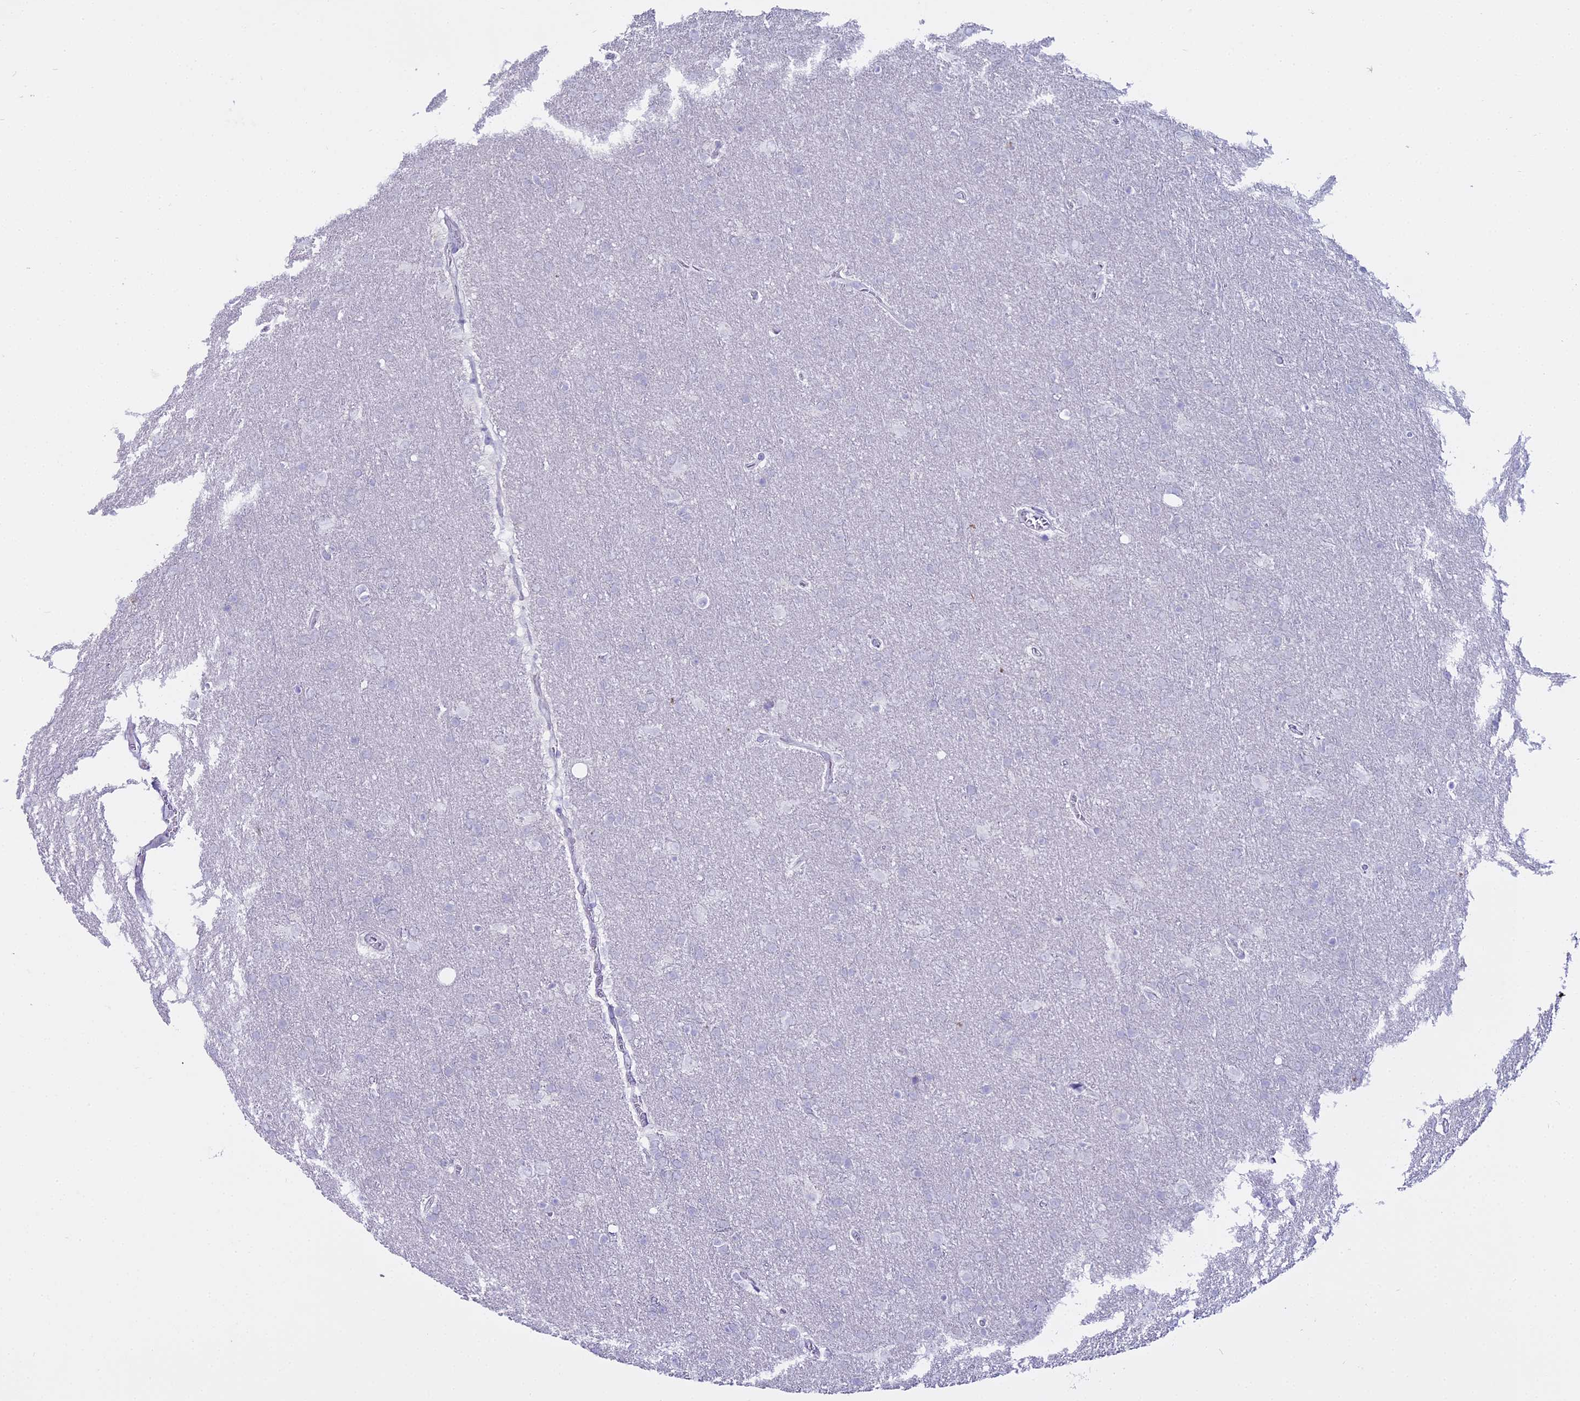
{"staining": {"intensity": "negative", "quantity": "none", "location": "none"}, "tissue": "glioma", "cell_type": "Tumor cells", "image_type": "cancer", "snomed": [{"axis": "morphology", "description": "Glioma, malignant, Low grade"}, {"axis": "topography", "description": "Brain"}], "caption": "Tumor cells are negative for brown protein staining in glioma. The staining was performed using DAB (3,3'-diaminobenzidine) to visualize the protein expression in brown, while the nuclei were stained in blue with hematoxylin (Magnification: 20x).", "gene": "ALPP", "patient": {"sex": "female", "age": 32}}